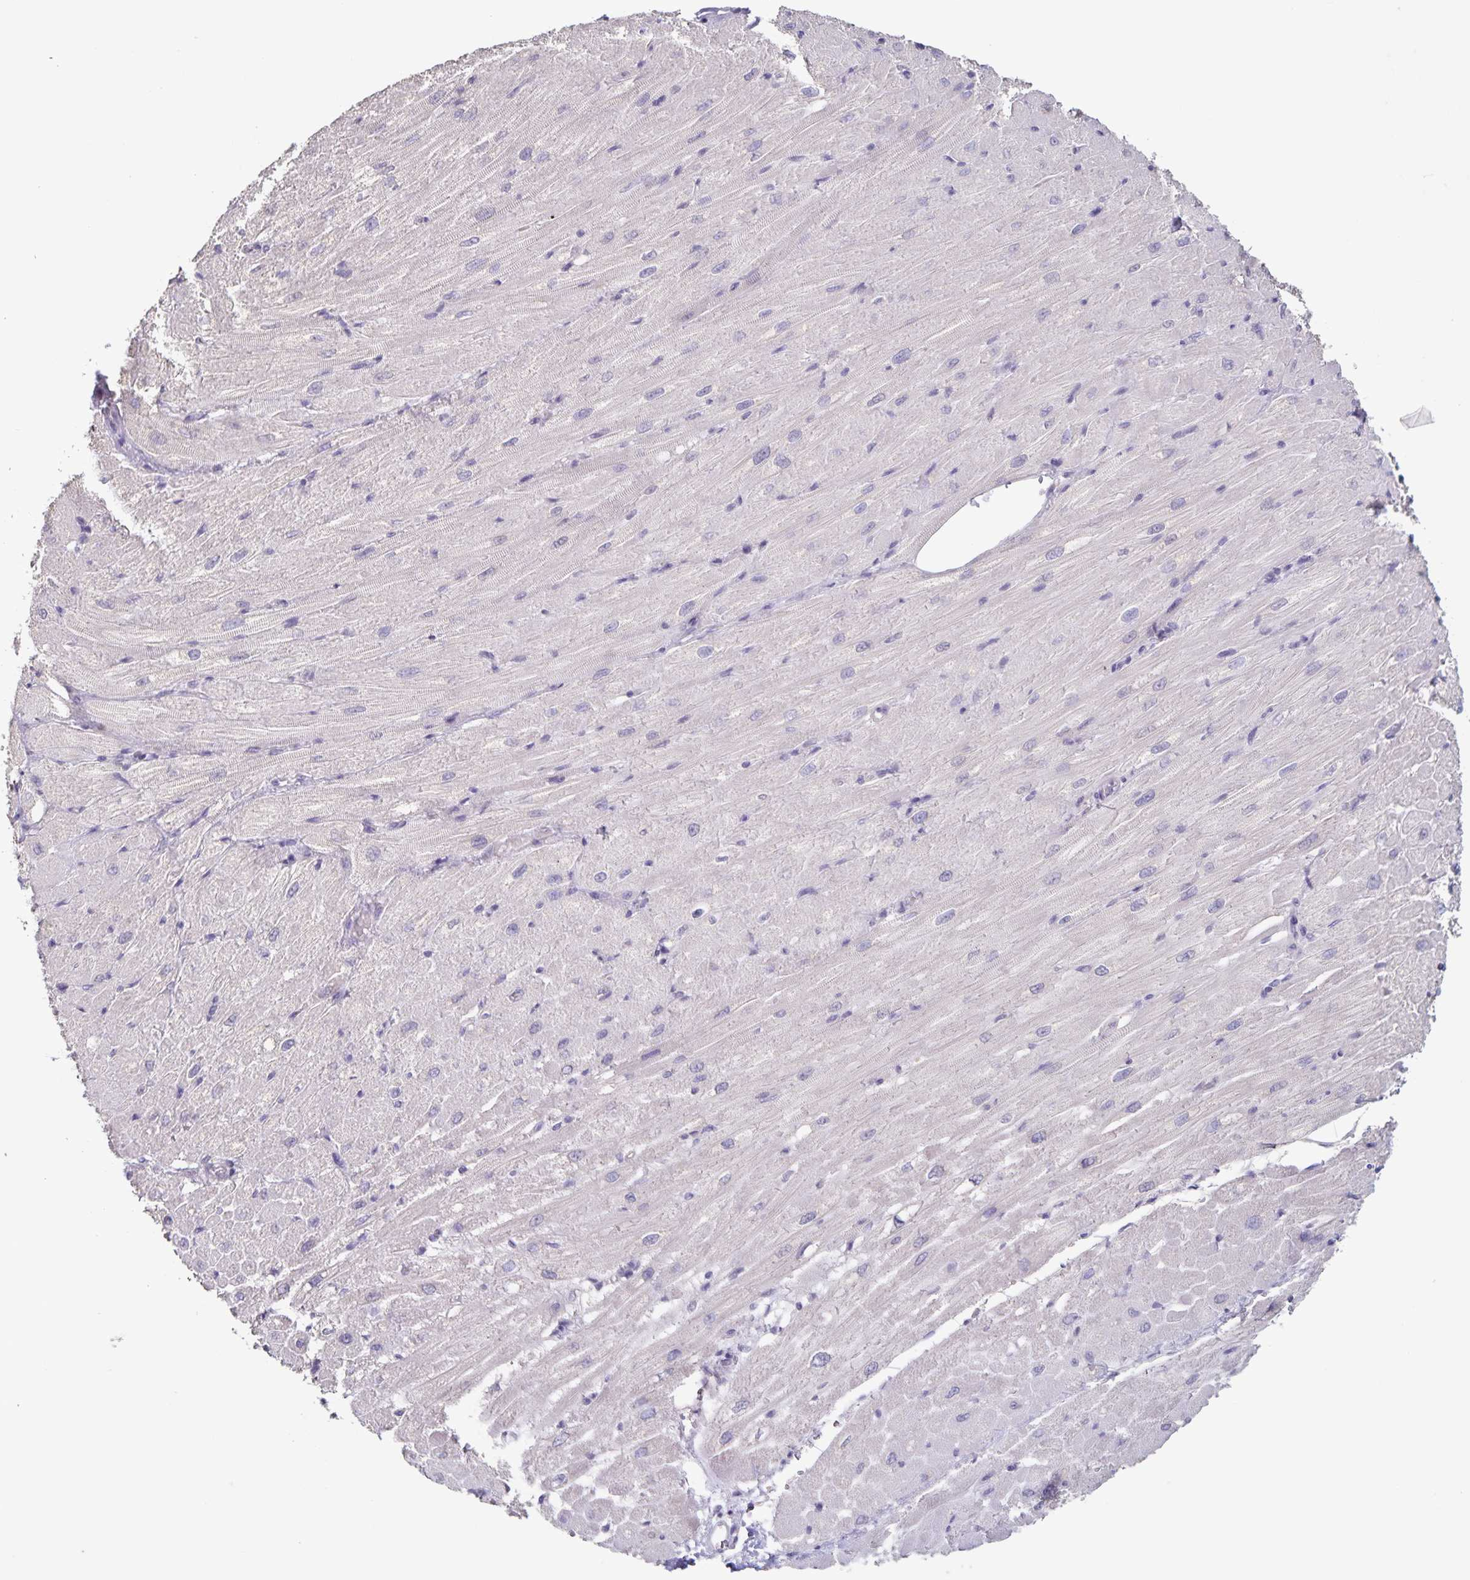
{"staining": {"intensity": "negative", "quantity": "none", "location": "none"}, "tissue": "heart muscle", "cell_type": "Cardiomyocytes", "image_type": "normal", "snomed": [{"axis": "morphology", "description": "Normal tissue, NOS"}, {"axis": "topography", "description": "Heart"}], "caption": "The IHC histopathology image has no significant expression in cardiomyocytes of heart muscle.", "gene": "INSL5", "patient": {"sex": "male", "age": 62}}